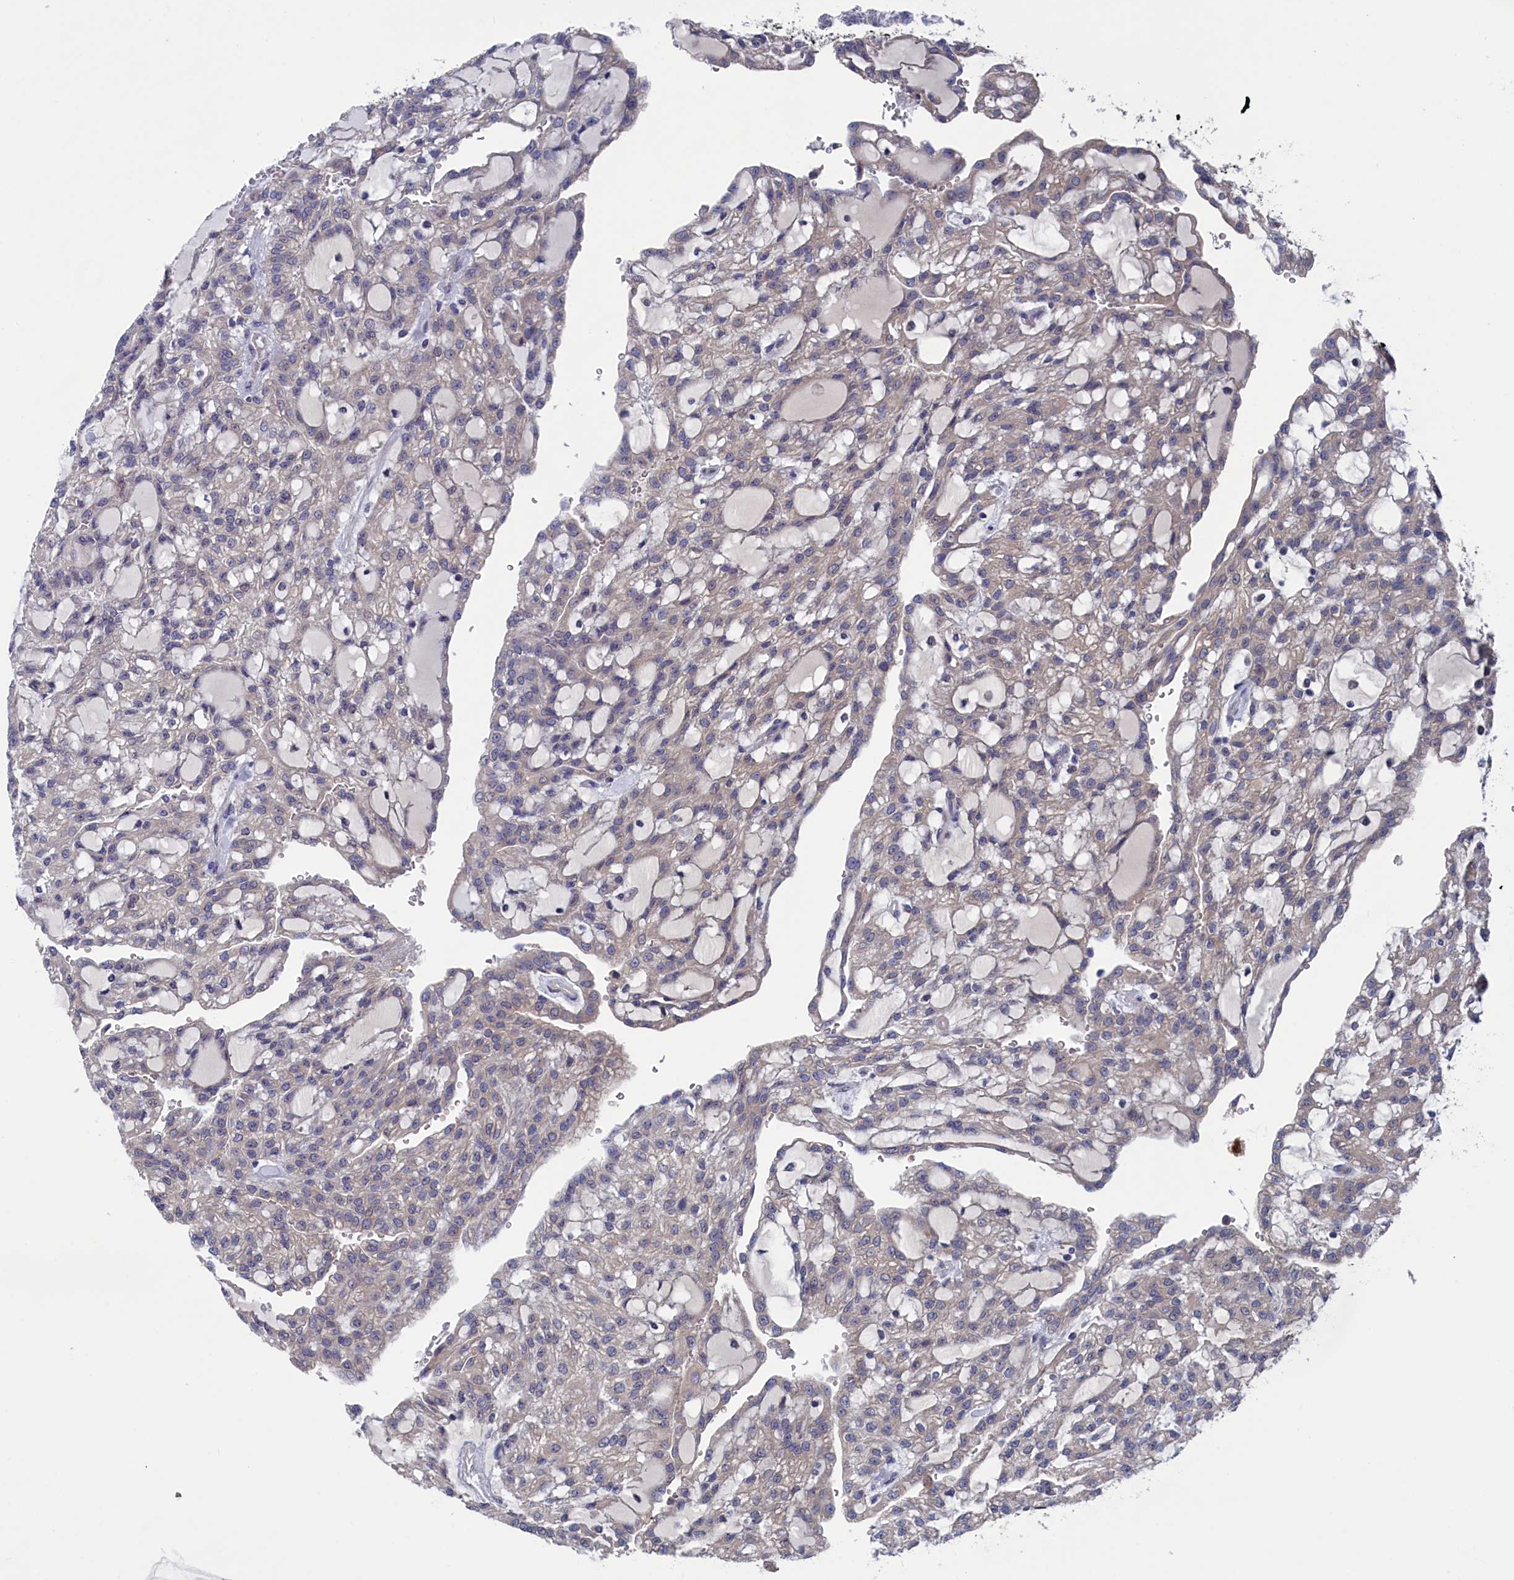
{"staining": {"intensity": "moderate", "quantity": "25%-75%", "location": "cytoplasmic/membranous"}, "tissue": "renal cancer", "cell_type": "Tumor cells", "image_type": "cancer", "snomed": [{"axis": "morphology", "description": "Adenocarcinoma, NOS"}, {"axis": "topography", "description": "Kidney"}], "caption": "Immunohistochemistry (IHC) (DAB) staining of human renal cancer (adenocarcinoma) displays moderate cytoplasmic/membranous protein positivity in approximately 25%-75% of tumor cells.", "gene": "SPATA13", "patient": {"sex": "male", "age": 63}}